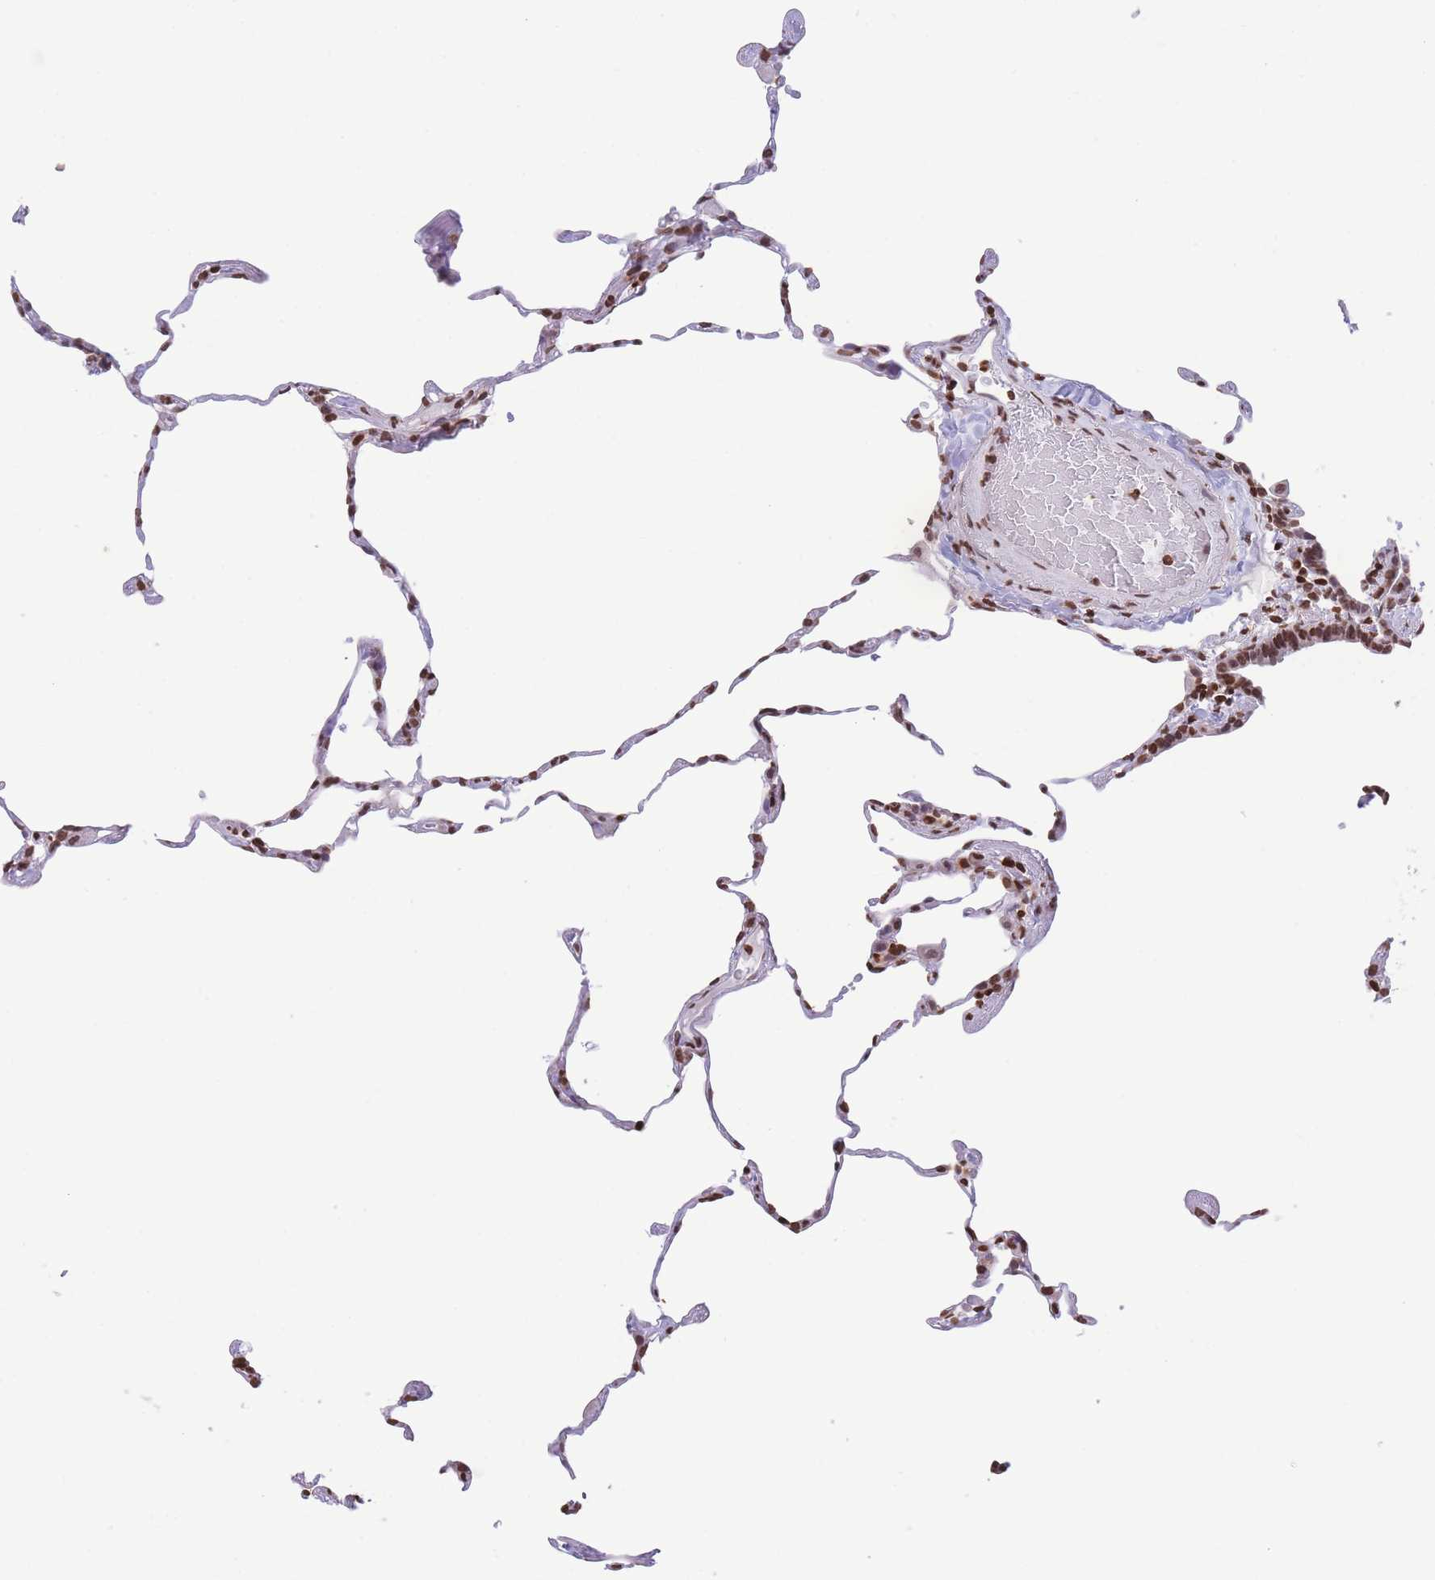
{"staining": {"intensity": "moderate", "quantity": ">75%", "location": "nuclear"}, "tissue": "lung", "cell_type": "Alveolar cells", "image_type": "normal", "snomed": [{"axis": "morphology", "description": "Normal tissue, NOS"}, {"axis": "topography", "description": "Lung"}], "caption": "Moderate nuclear positivity is present in about >75% of alveolar cells in unremarkable lung. (Stains: DAB (3,3'-diaminobenzidine) in brown, nuclei in blue, Microscopy: brightfield microscopy at high magnification).", "gene": "H2BC10", "patient": {"sex": "female", "age": 57}}